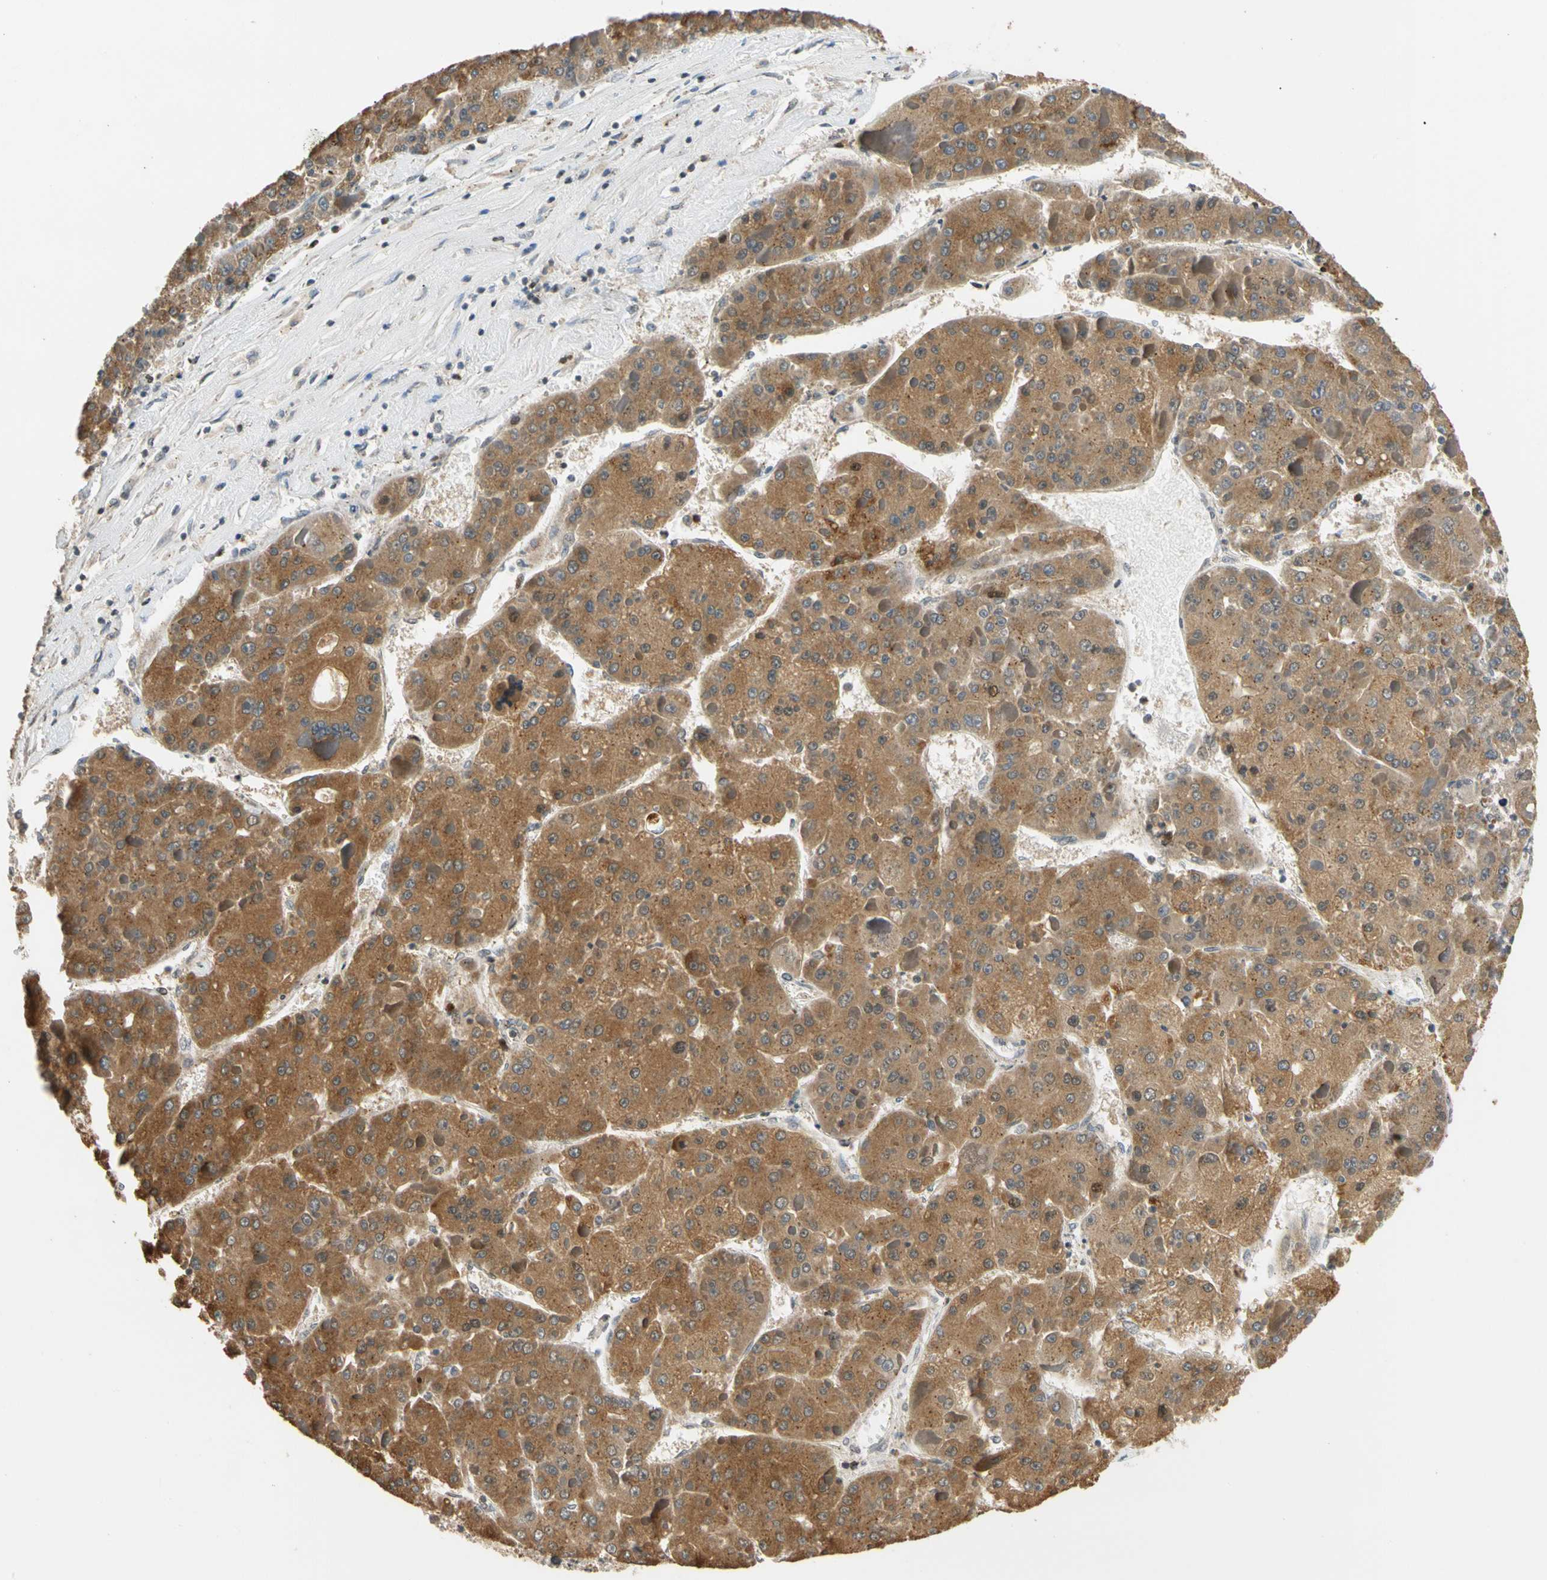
{"staining": {"intensity": "moderate", "quantity": ">75%", "location": "cytoplasmic/membranous"}, "tissue": "liver cancer", "cell_type": "Tumor cells", "image_type": "cancer", "snomed": [{"axis": "morphology", "description": "Carcinoma, Hepatocellular, NOS"}, {"axis": "topography", "description": "Liver"}], "caption": "Human hepatocellular carcinoma (liver) stained with a brown dye shows moderate cytoplasmic/membranous positive staining in approximately >75% of tumor cells.", "gene": "IP6K2", "patient": {"sex": "female", "age": 73}}